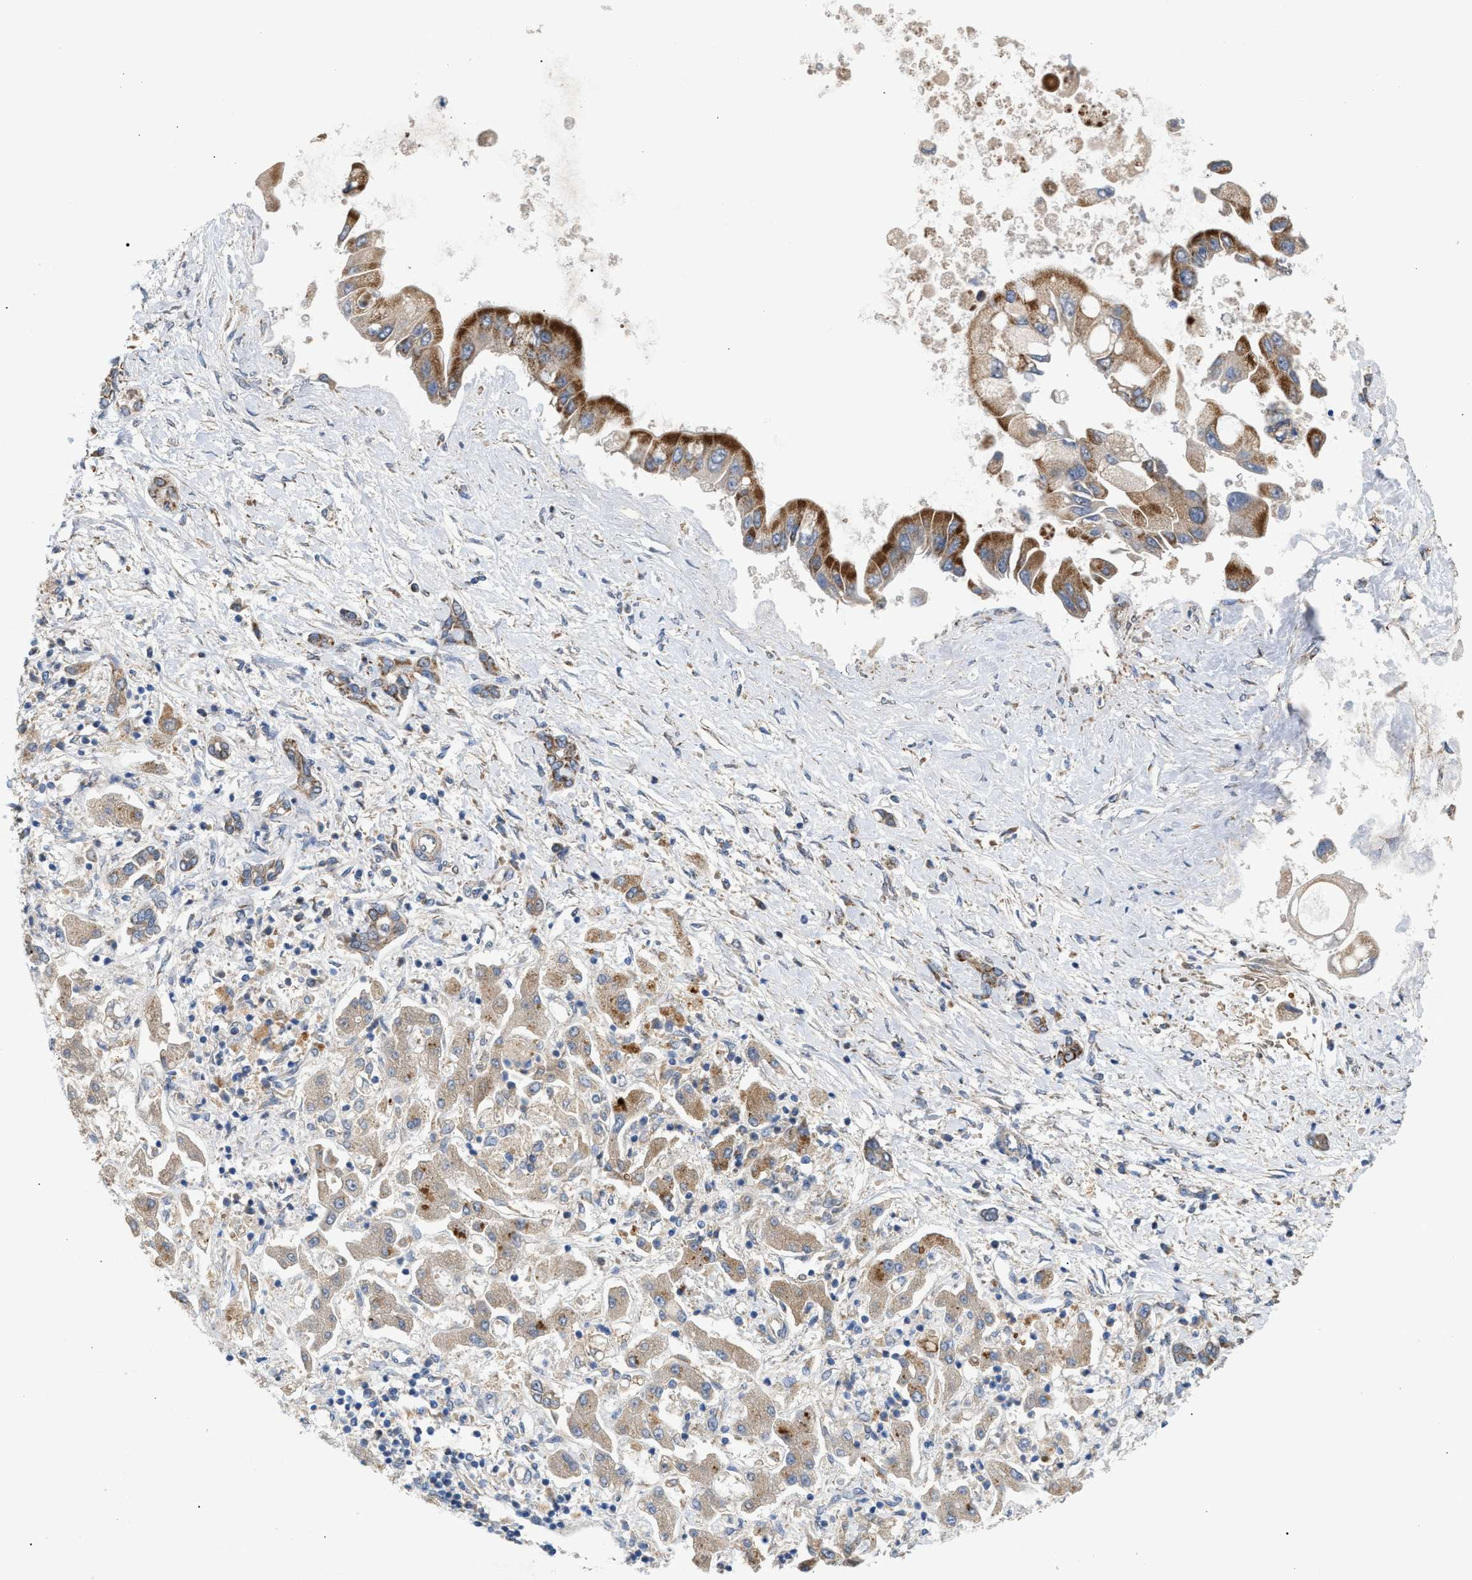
{"staining": {"intensity": "moderate", "quantity": "25%-75%", "location": "cytoplasmic/membranous"}, "tissue": "liver cancer", "cell_type": "Tumor cells", "image_type": "cancer", "snomed": [{"axis": "morphology", "description": "Cholangiocarcinoma"}, {"axis": "topography", "description": "Liver"}], "caption": "Immunohistochemical staining of liver cancer (cholangiocarcinoma) reveals moderate cytoplasmic/membranous protein staining in about 25%-75% of tumor cells.", "gene": "TACO1", "patient": {"sex": "male", "age": 50}}